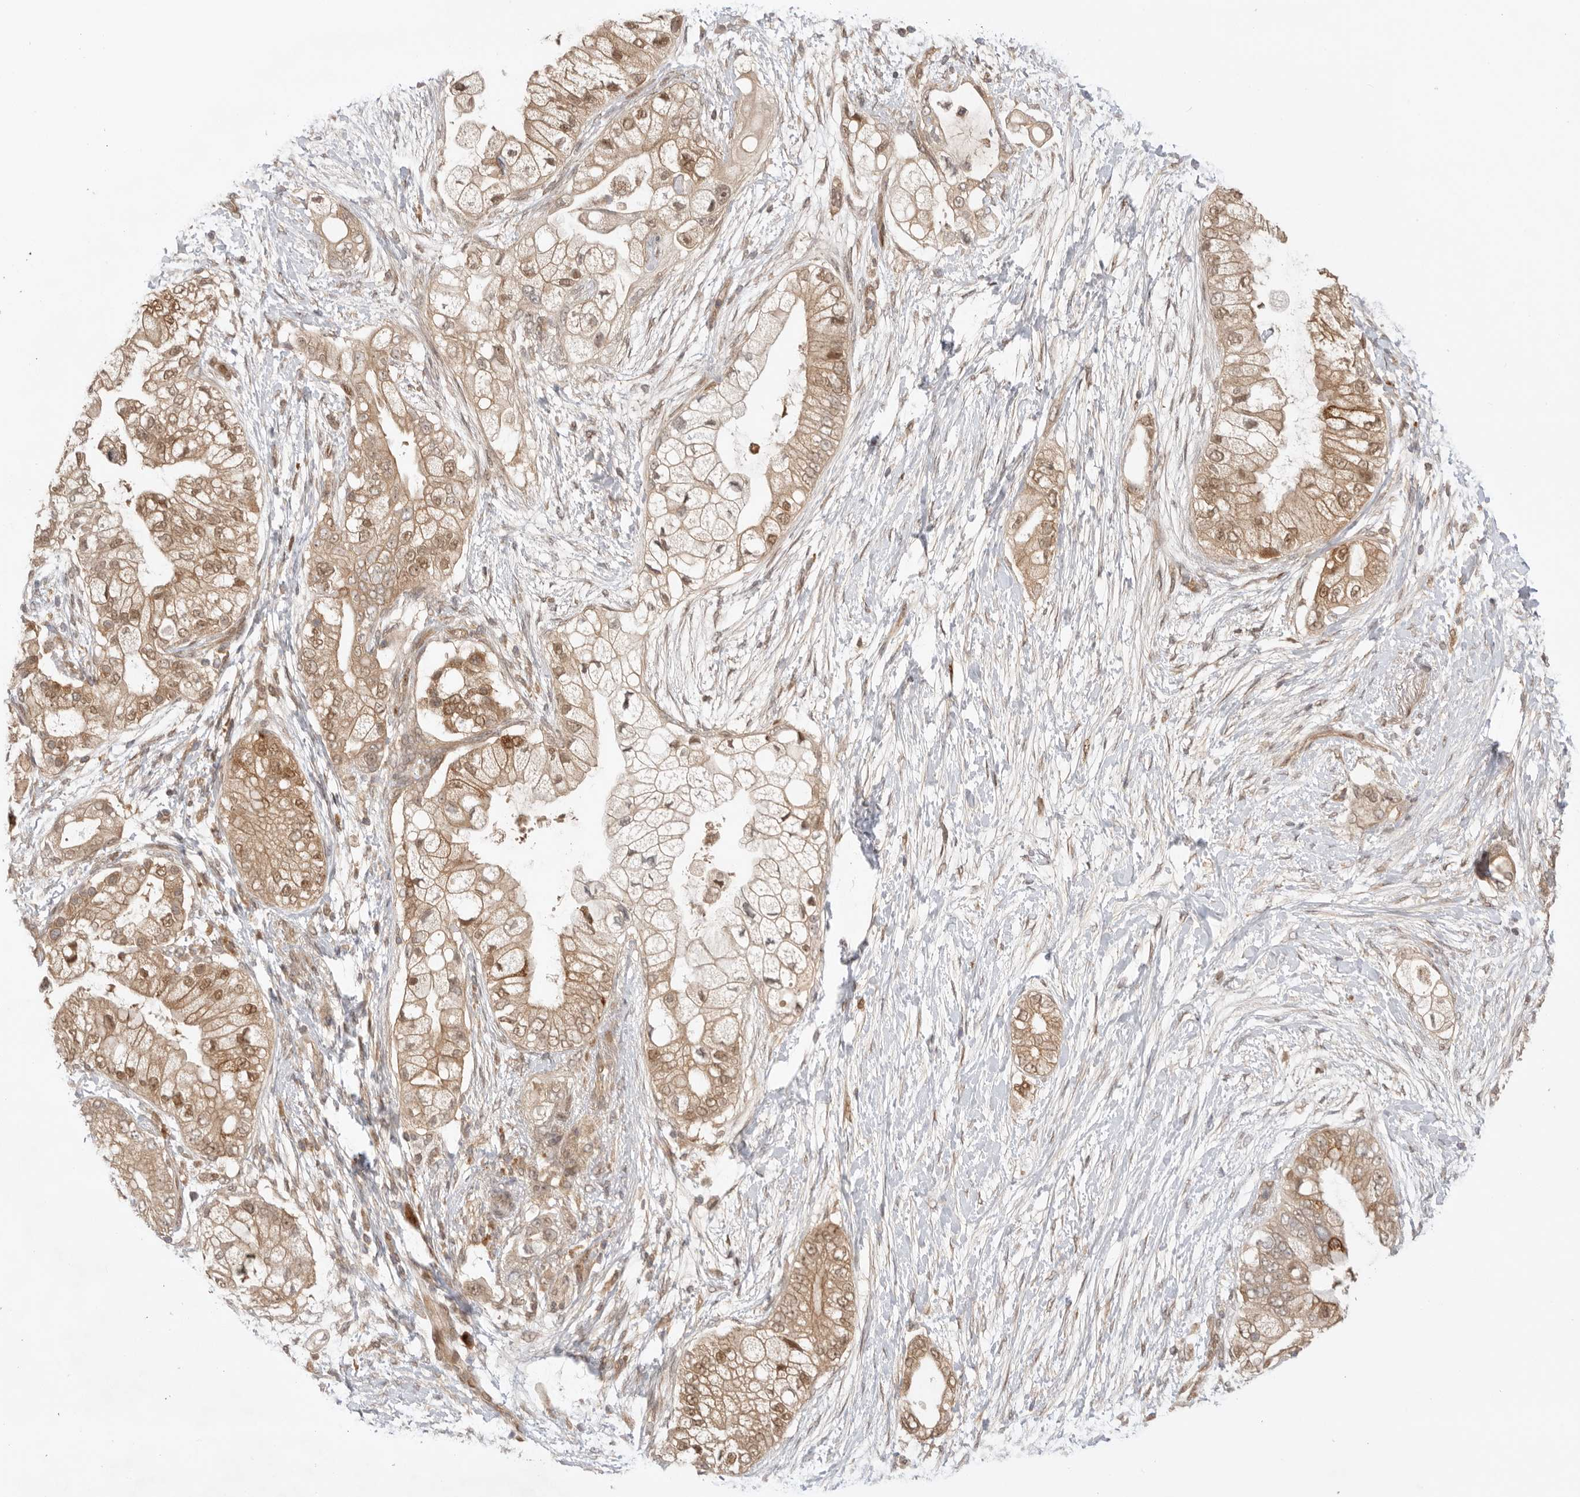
{"staining": {"intensity": "moderate", "quantity": ">75%", "location": "cytoplasmic/membranous,nuclear"}, "tissue": "pancreatic cancer", "cell_type": "Tumor cells", "image_type": "cancer", "snomed": [{"axis": "morphology", "description": "Adenocarcinoma, NOS"}, {"axis": "topography", "description": "Pancreas"}], "caption": "Human adenocarcinoma (pancreatic) stained for a protein (brown) shows moderate cytoplasmic/membranous and nuclear positive staining in about >75% of tumor cells.", "gene": "DCAF8", "patient": {"sex": "male", "age": 53}}